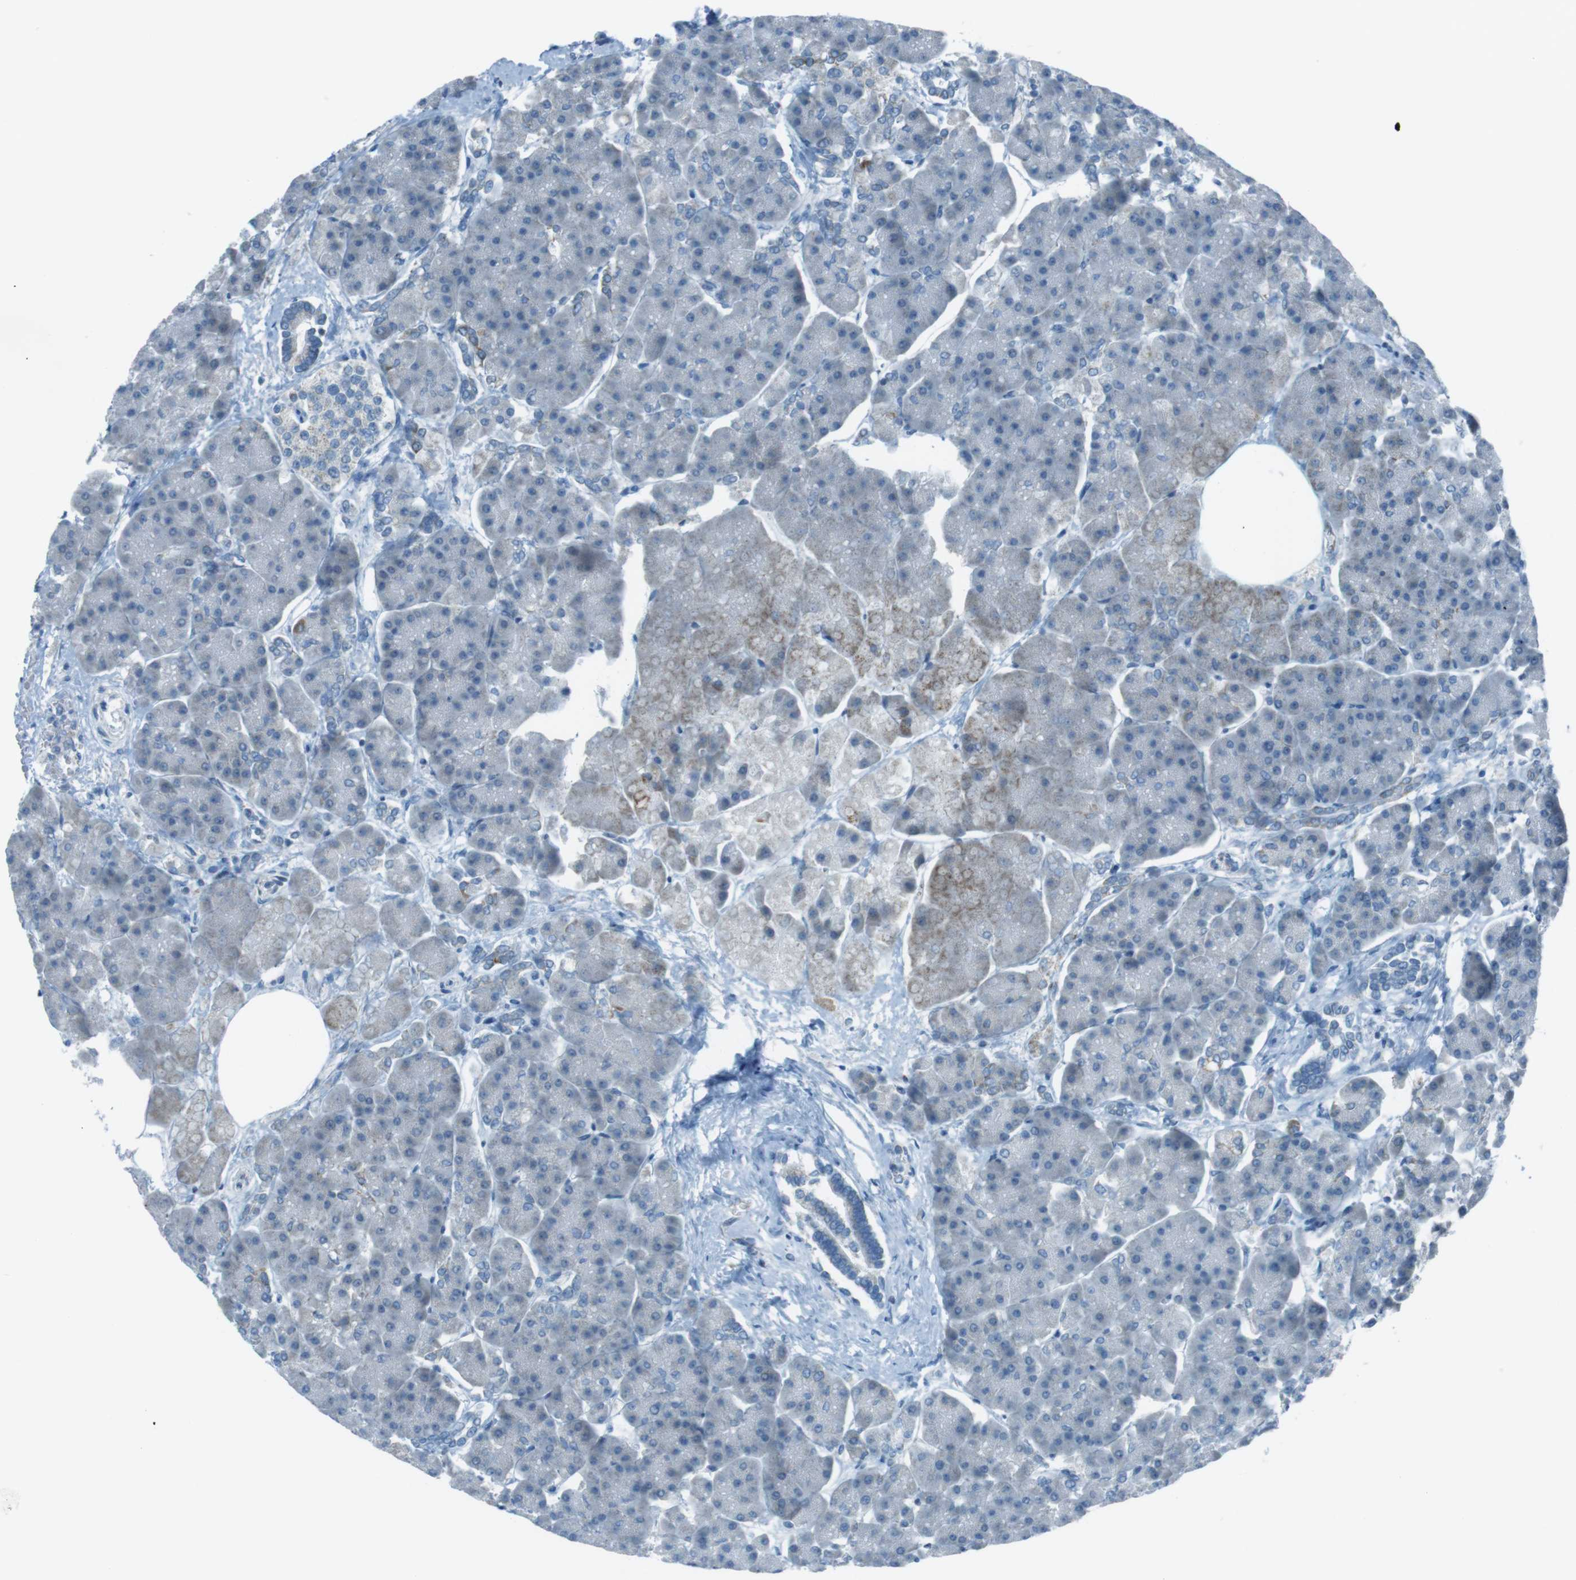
{"staining": {"intensity": "weak", "quantity": "<25%", "location": "cytoplasmic/membranous"}, "tissue": "pancreas", "cell_type": "Exocrine glandular cells", "image_type": "normal", "snomed": [{"axis": "morphology", "description": "Normal tissue, NOS"}, {"axis": "topography", "description": "Pancreas"}], "caption": "This is an IHC histopathology image of normal pancreas. There is no expression in exocrine glandular cells.", "gene": "DNAJA3", "patient": {"sex": "female", "age": 70}}